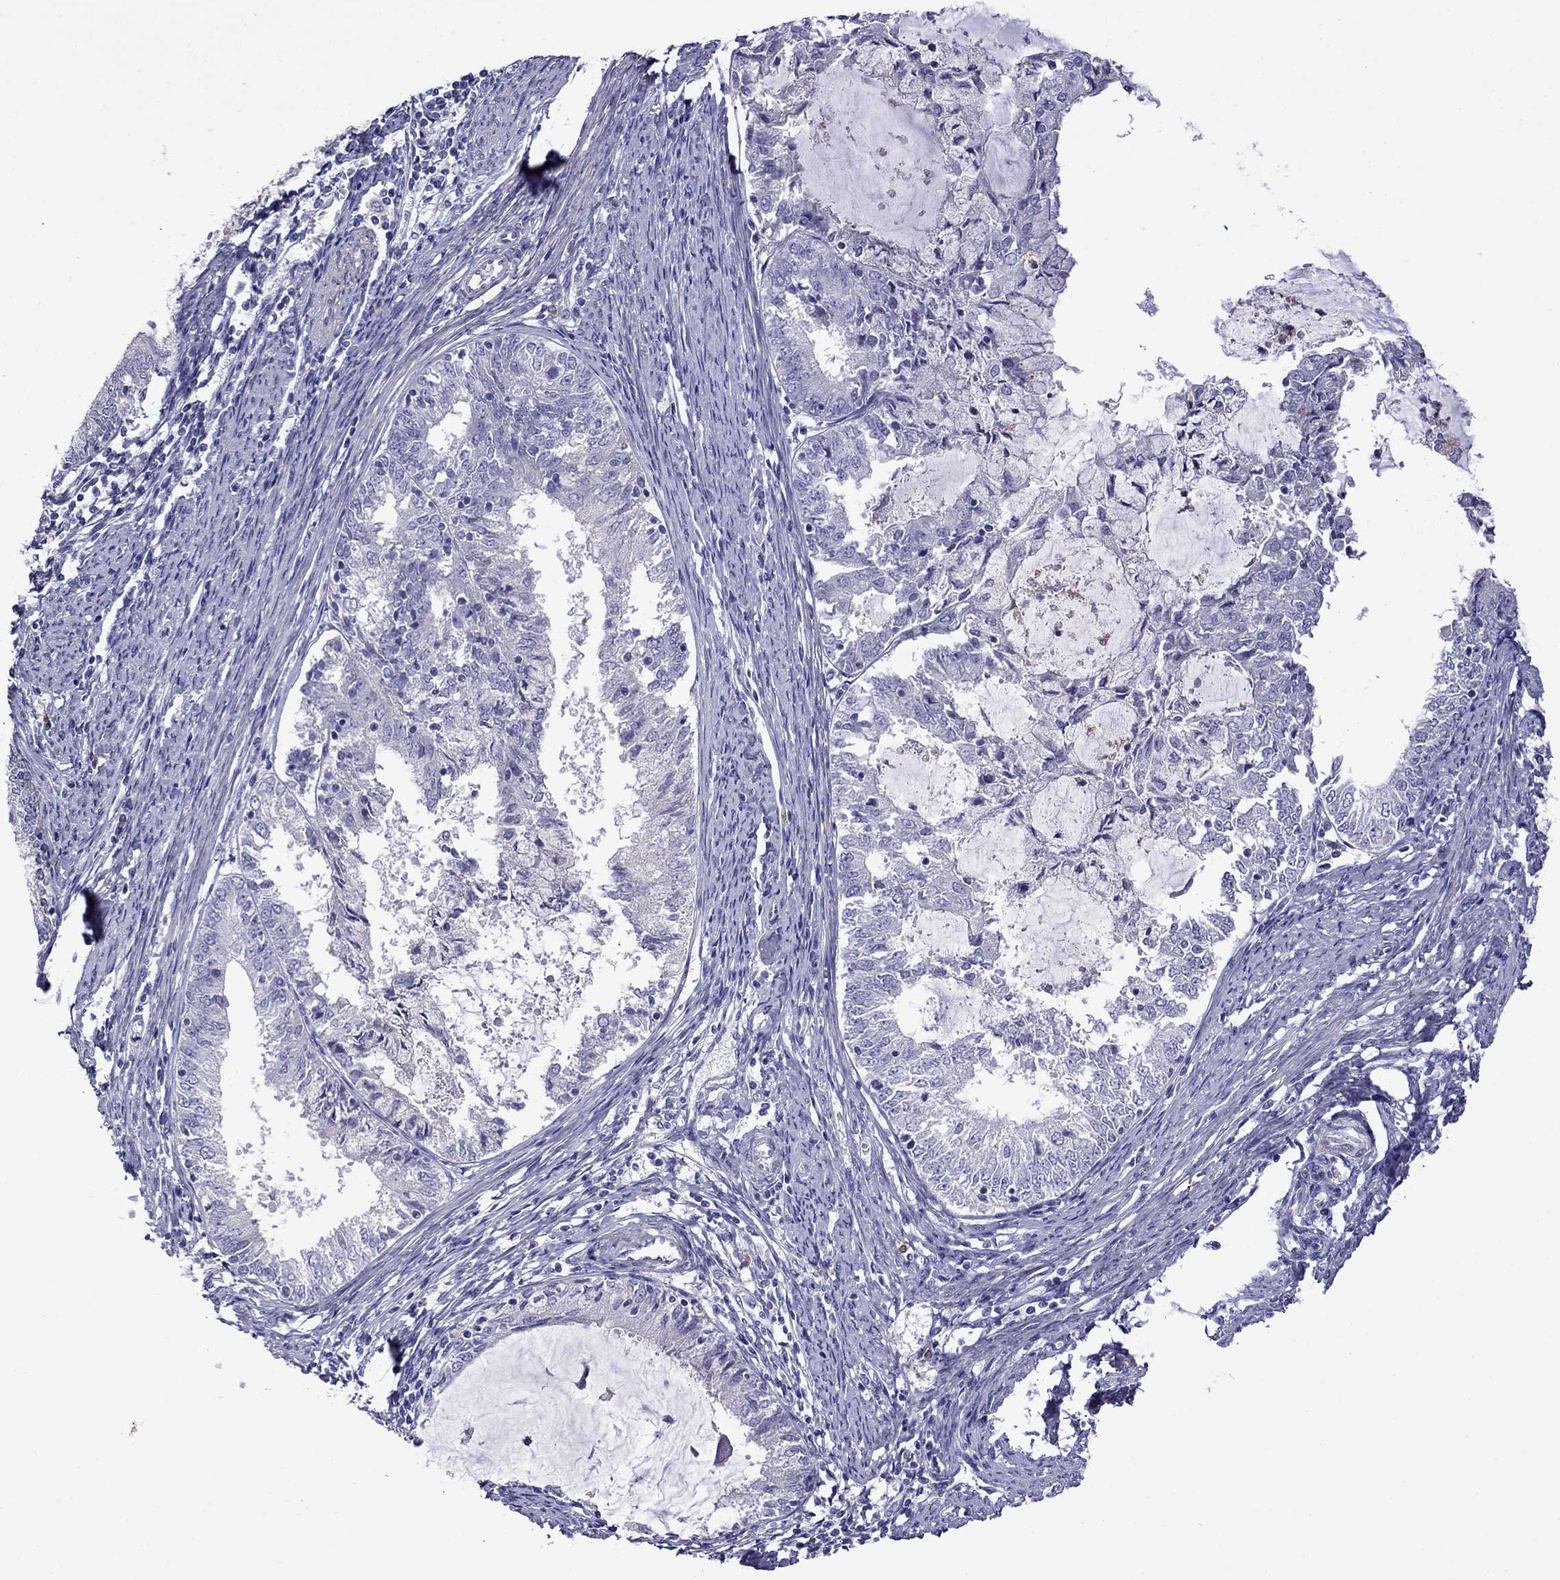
{"staining": {"intensity": "negative", "quantity": "none", "location": "none"}, "tissue": "endometrial cancer", "cell_type": "Tumor cells", "image_type": "cancer", "snomed": [{"axis": "morphology", "description": "Adenocarcinoma, NOS"}, {"axis": "topography", "description": "Endometrium"}], "caption": "DAB (3,3'-diaminobenzidine) immunohistochemical staining of human endometrial adenocarcinoma demonstrates no significant staining in tumor cells. (Stains: DAB IHC with hematoxylin counter stain, Microscopy: brightfield microscopy at high magnification).", "gene": "STAR", "patient": {"sex": "female", "age": 57}}